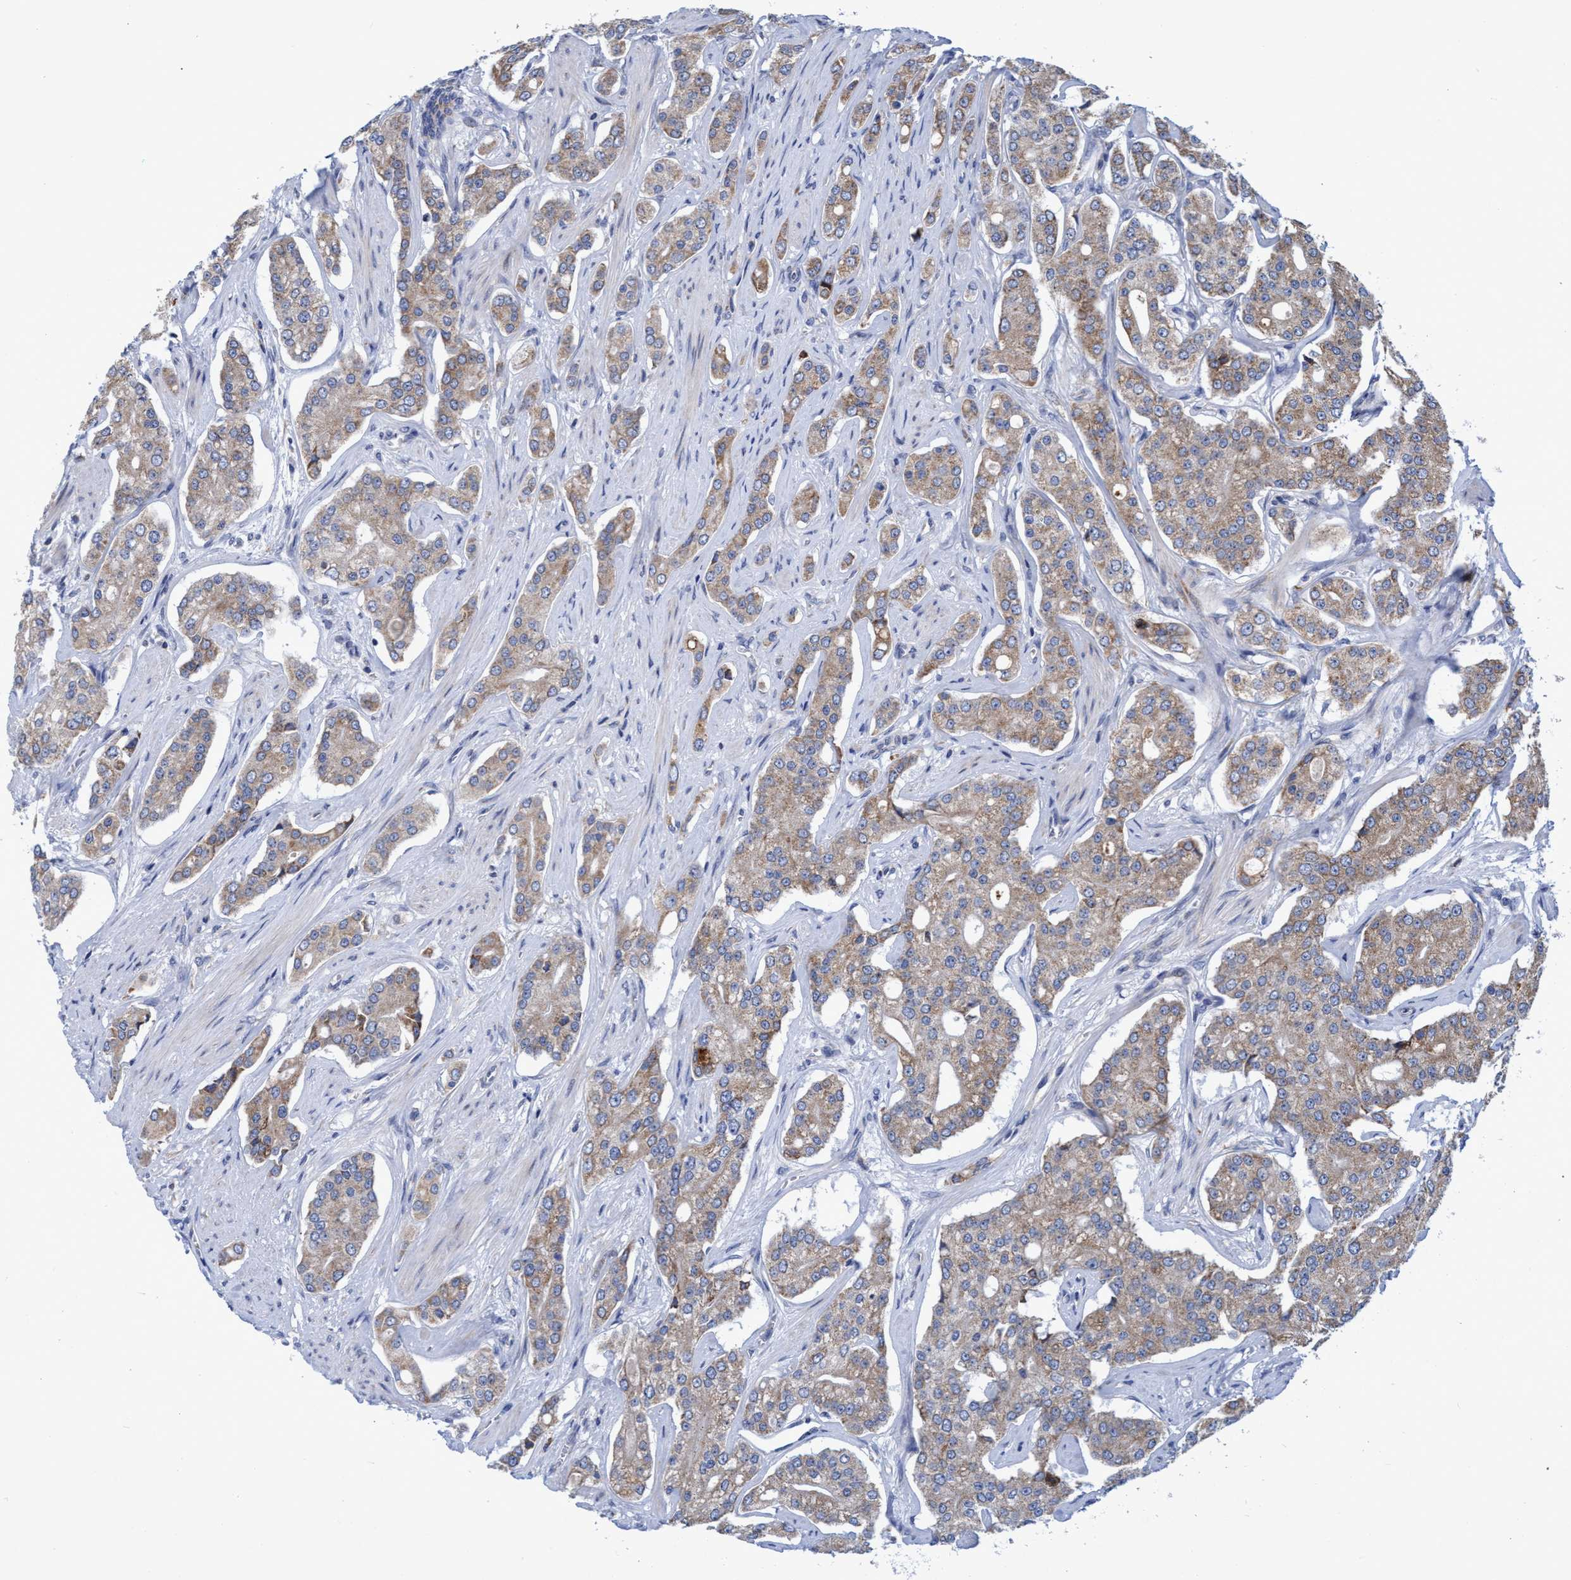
{"staining": {"intensity": "weak", "quantity": ">75%", "location": "cytoplasmic/membranous"}, "tissue": "prostate cancer", "cell_type": "Tumor cells", "image_type": "cancer", "snomed": [{"axis": "morphology", "description": "Adenocarcinoma, High grade"}, {"axis": "topography", "description": "Prostate"}], "caption": "Protein positivity by IHC demonstrates weak cytoplasmic/membranous positivity in about >75% of tumor cells in prostate cancer (adenocarcinoma (high-grade)).", "gene": "NAT16", "patient": {"sex": "male", "age": 71}}